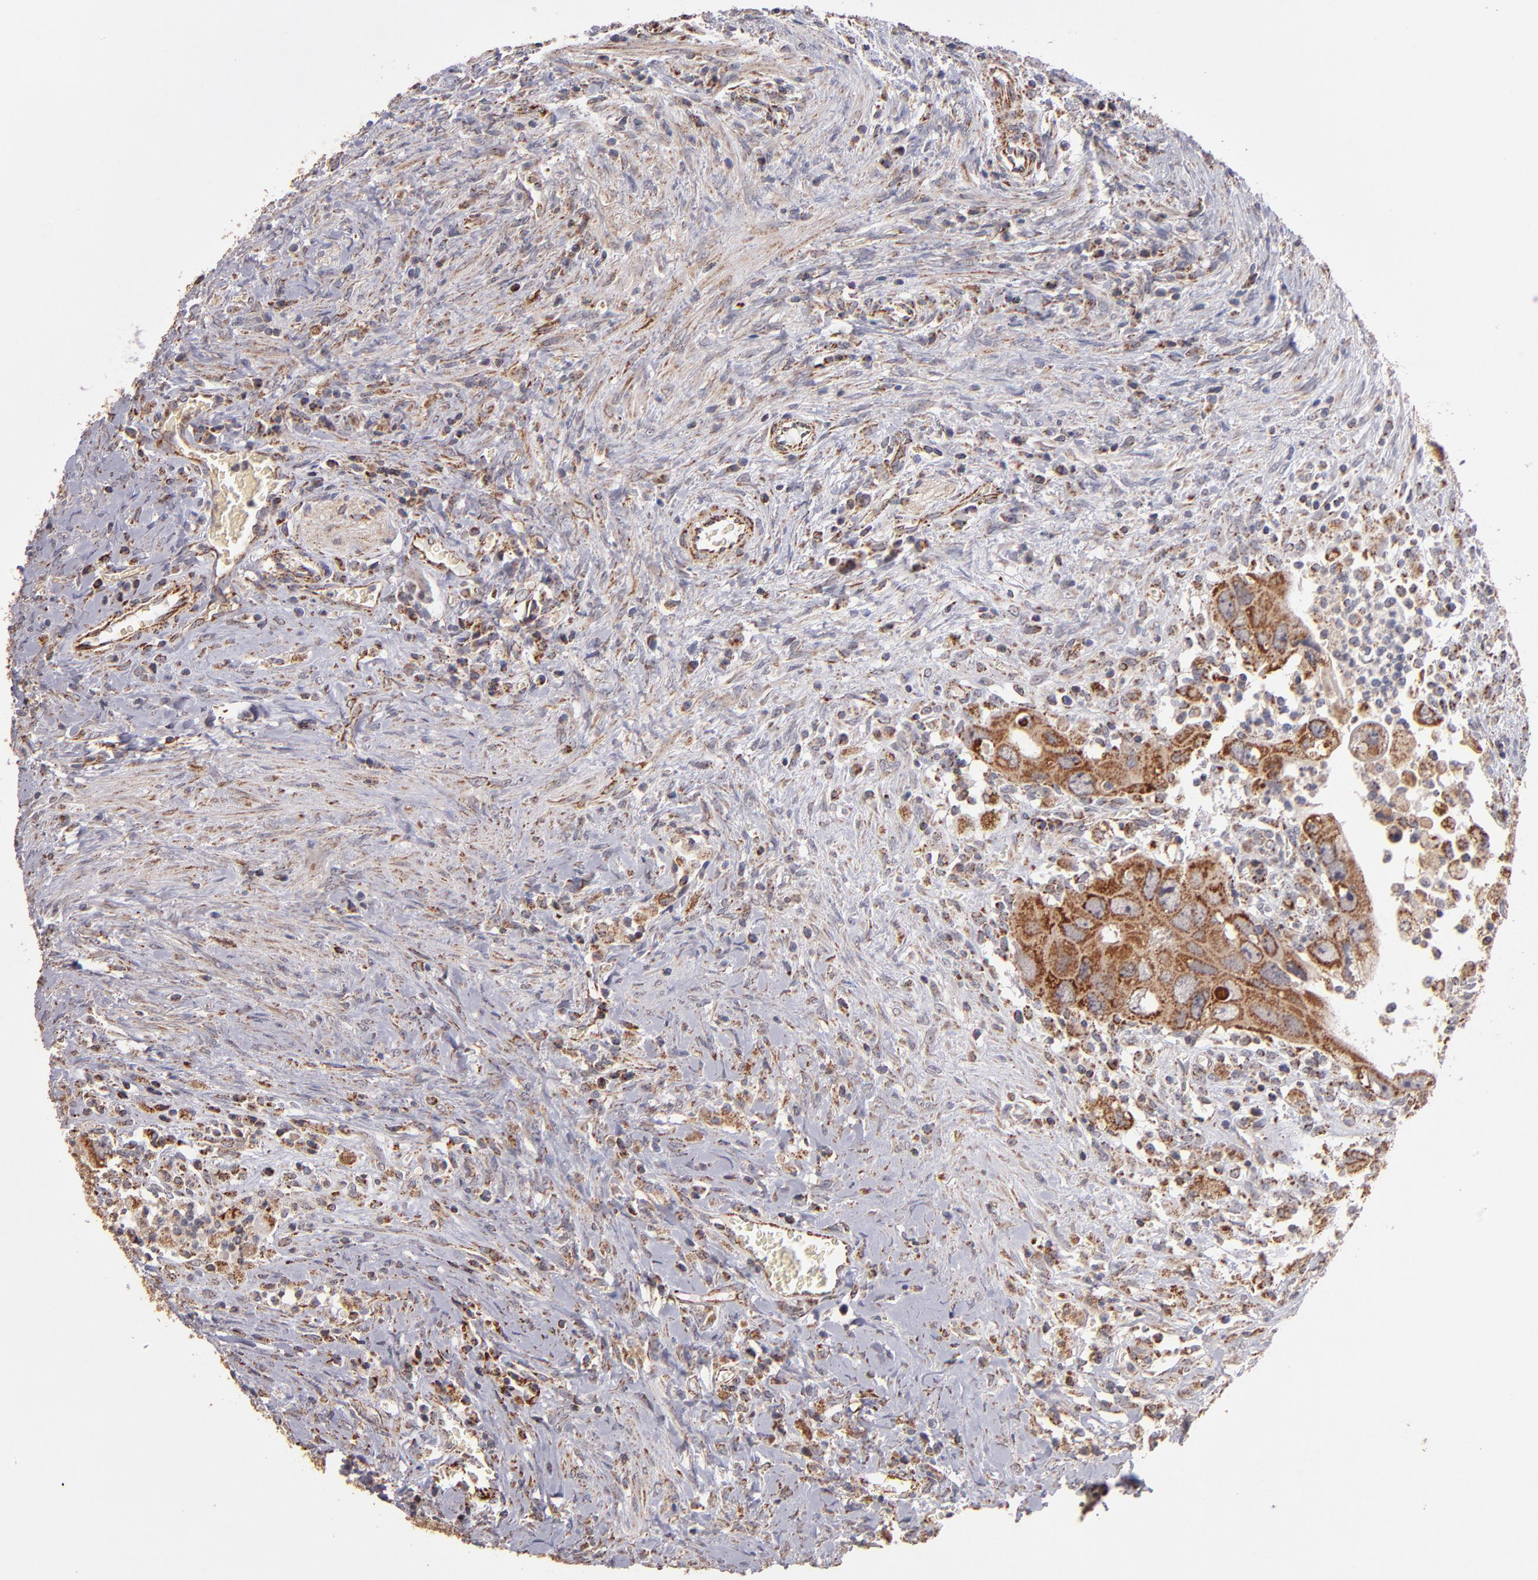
{"staining": {"intensity": "moderate", "quantity": ">75%", "location": "cytoplasmic/membranous"}, "tissue": "colorectal cancer", "cell_type": "Tumor cells", "image_type": "cancer", "snomed": [{"axis": "morphology", "description": "Adenocarcinoma, NOS"}, {"axis": "topography", "description": "Rectum"}], "caption": "Colorectal cancer stained with a protein marker exhibits moderate staining in tumor cells.", "gene": "DLST", "patient": {"sex": "male", "age": 70}}